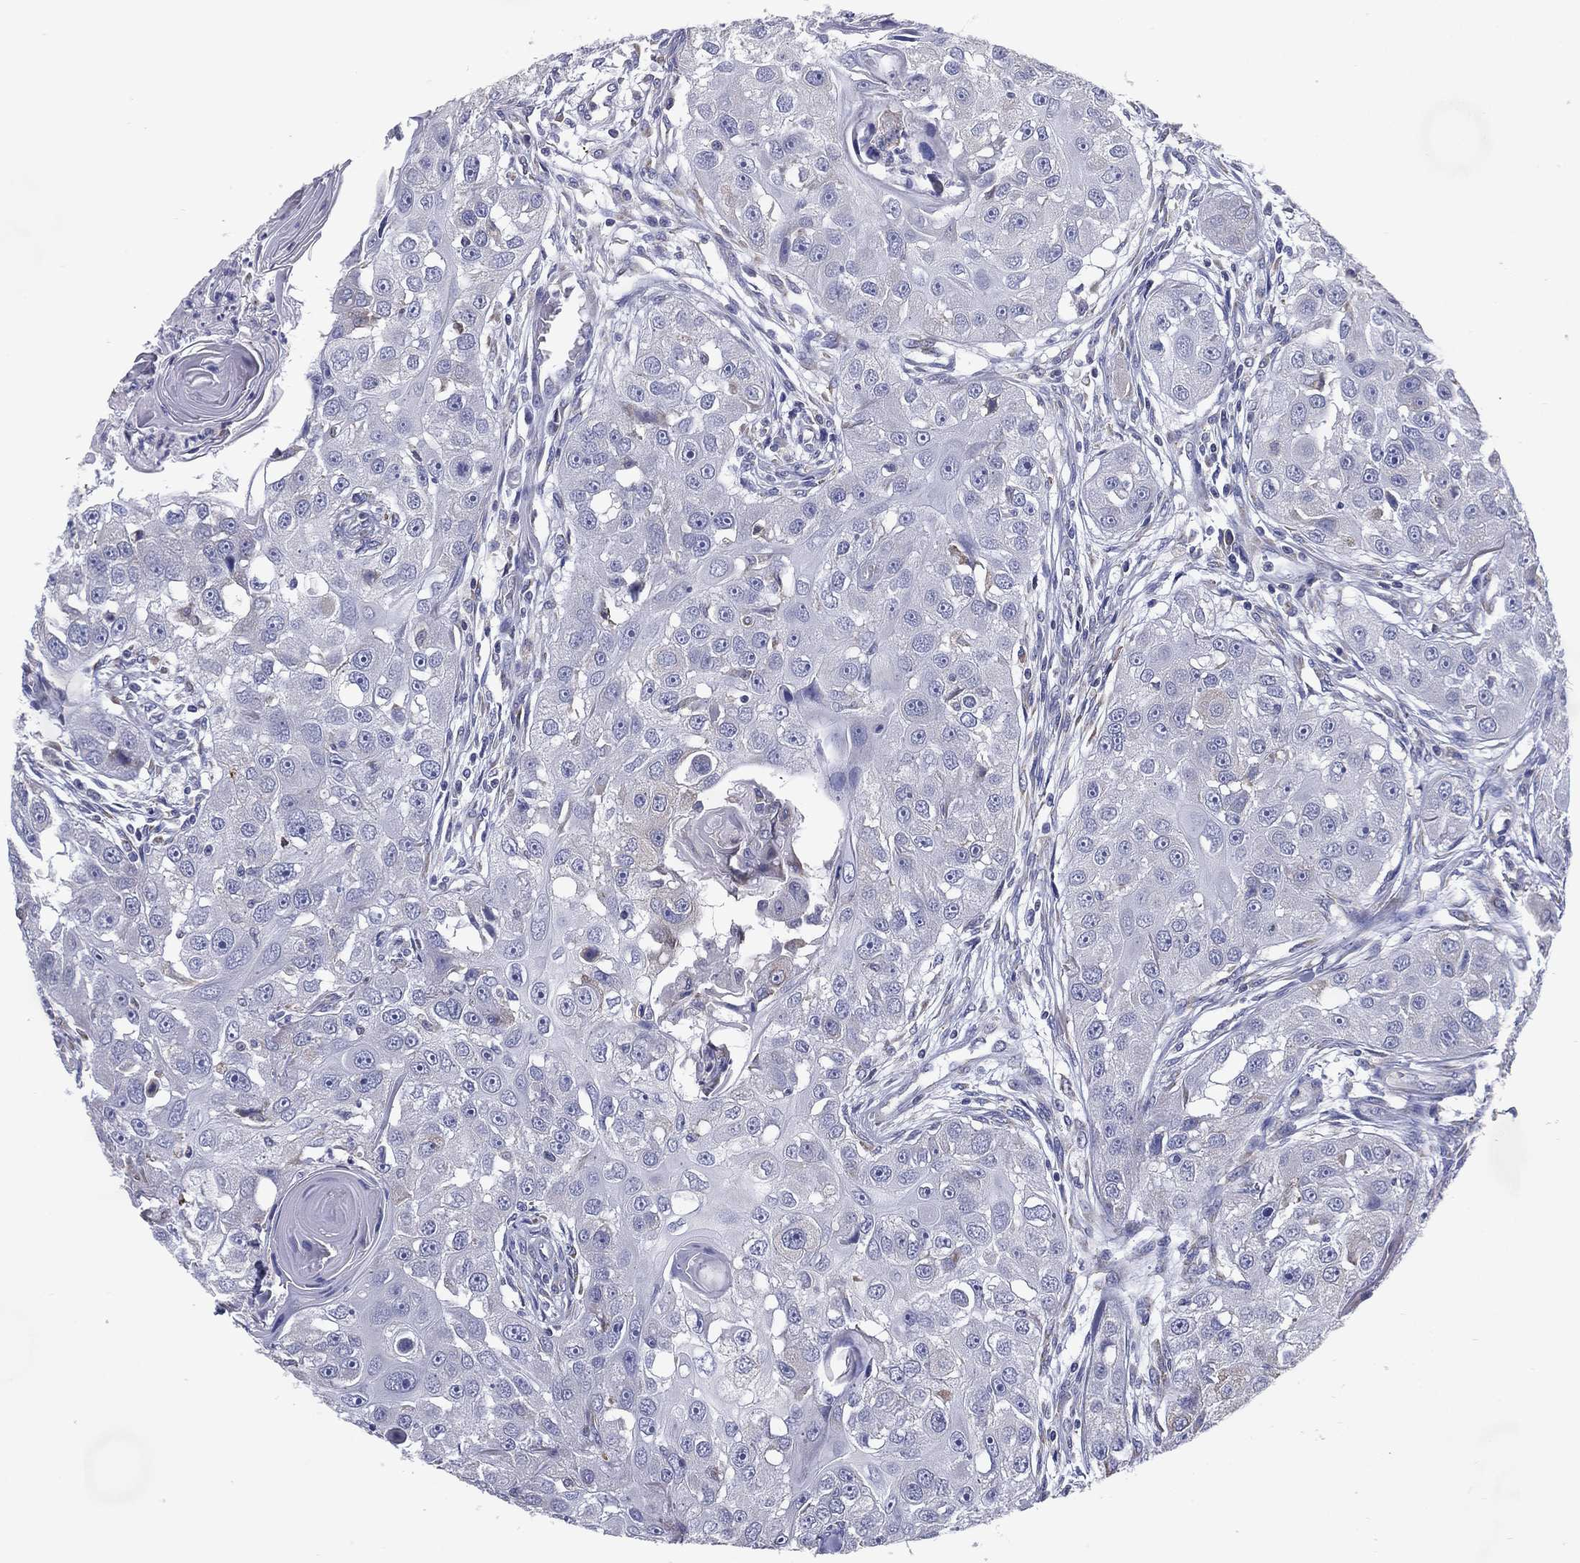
{"staining": {"intensity": "negative", "quantity": "none", "location": "none"}, "tissue": "head and neck cancer", "cell_type": "Tumor cells", "image_type": "cancer", "snomed": [{"axis": "morphology", "description": "Squamous cell carcinoma, NOS"}, {"axis": "topography", "description": "Head-Neck"}], "caption": "IHC histopathology image of neoplastic tissue: human head and neck cancer (squamous cell carcinoma) stained with DAB shows no significant protein positivity in tumor cells. (DAB immunohistochemistry (IHC) visualized using brightfield microscopy, high magnification).", "gene": "C19orf18", "patient": {"sex": "male", "age": 51}}